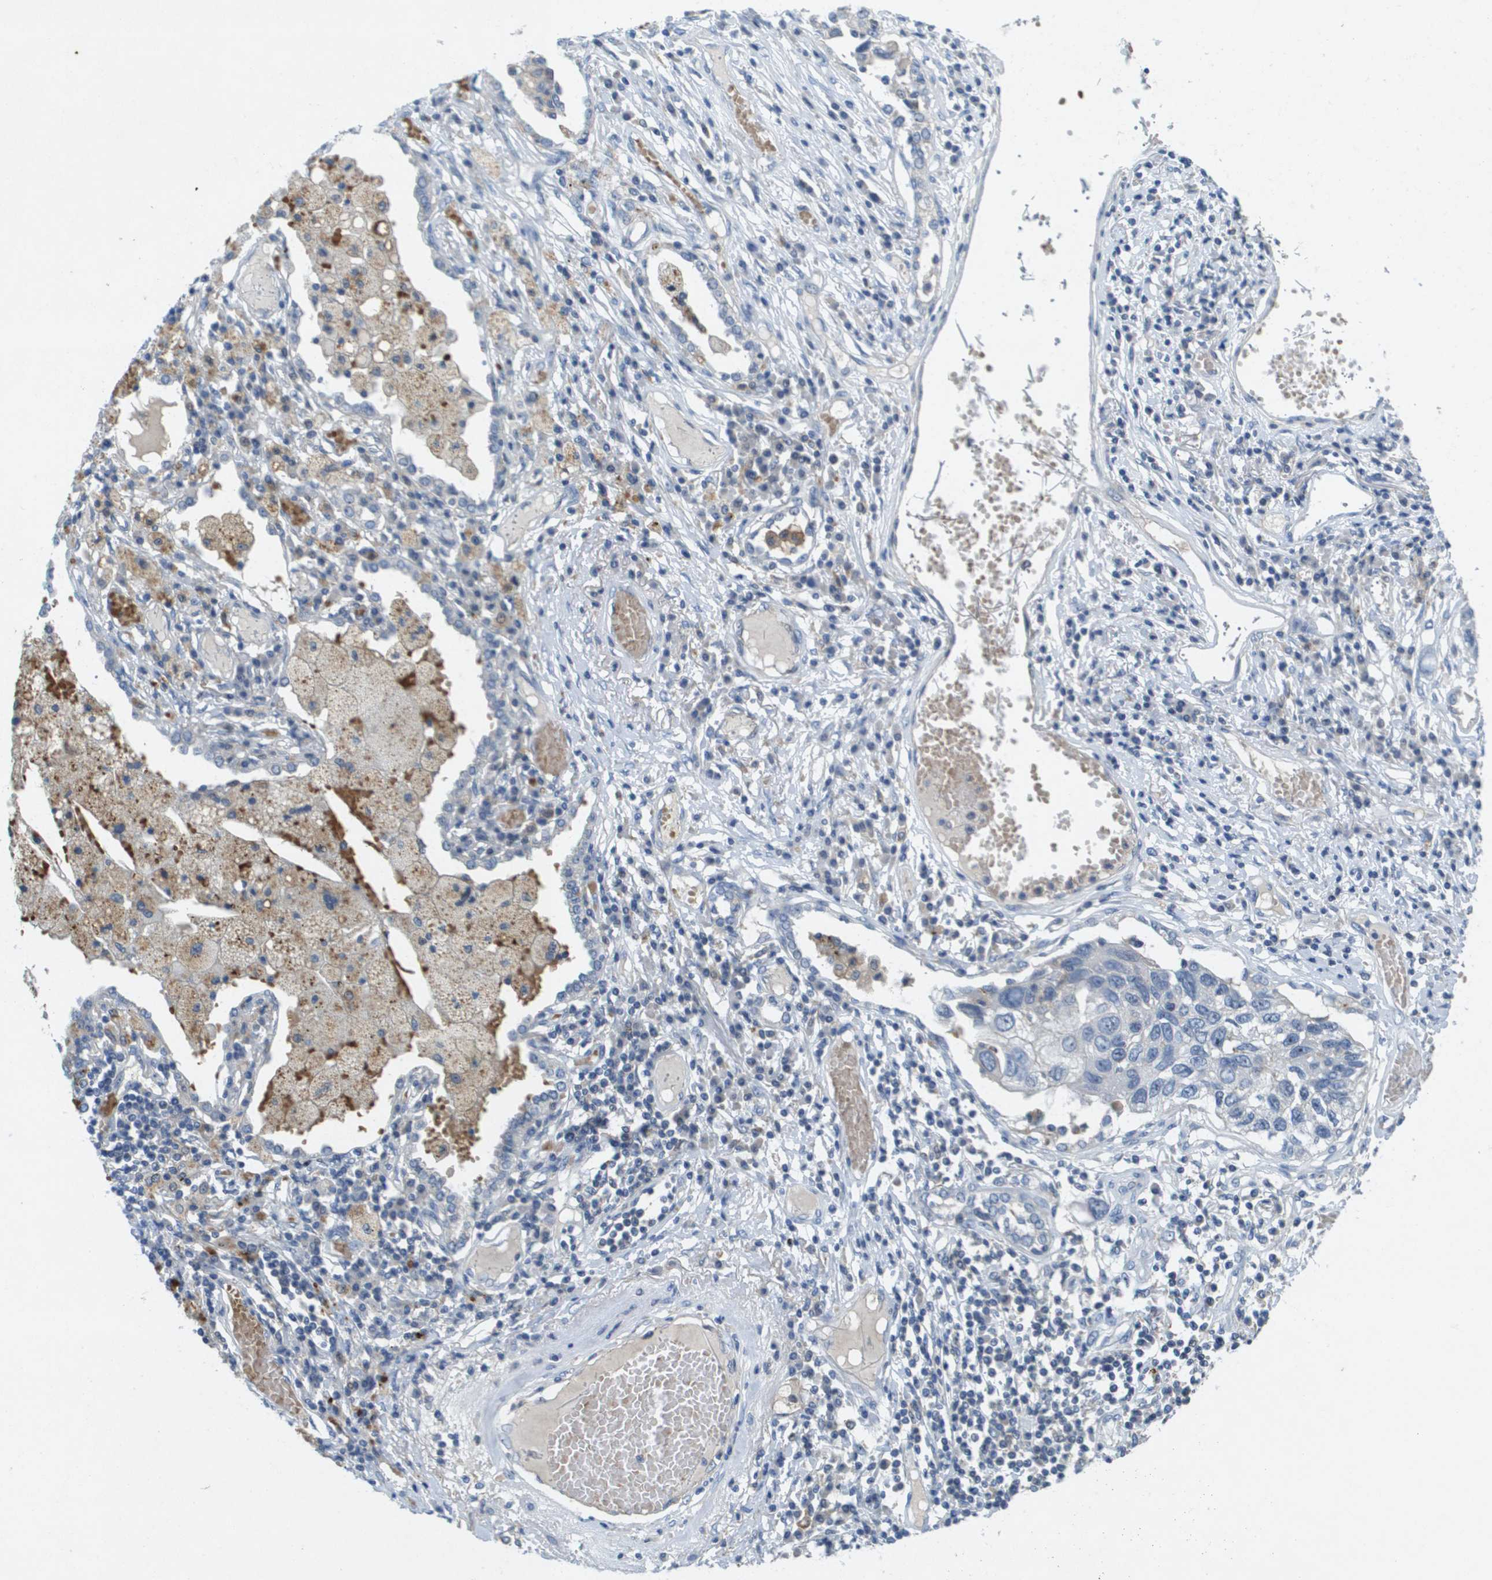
{"staining": {"intensity": "negative", "quantity": "none", "location": "none"}, "tissue": "lung cancer", "cell_type": "Tumor cells", "image_type": "cancer", "snomed": [{"axis": "morphology", "description": "Squamous cell carcinoma, NOS"}, {"axis": "topography", "description": "Lung"}], "caption": "This is a image of IHC staining of squamous cell carcinoma (lung), which shows no staining in tumor cells.", "gene": "LIPG", "patient": {"sex": "male", "age": 71}}